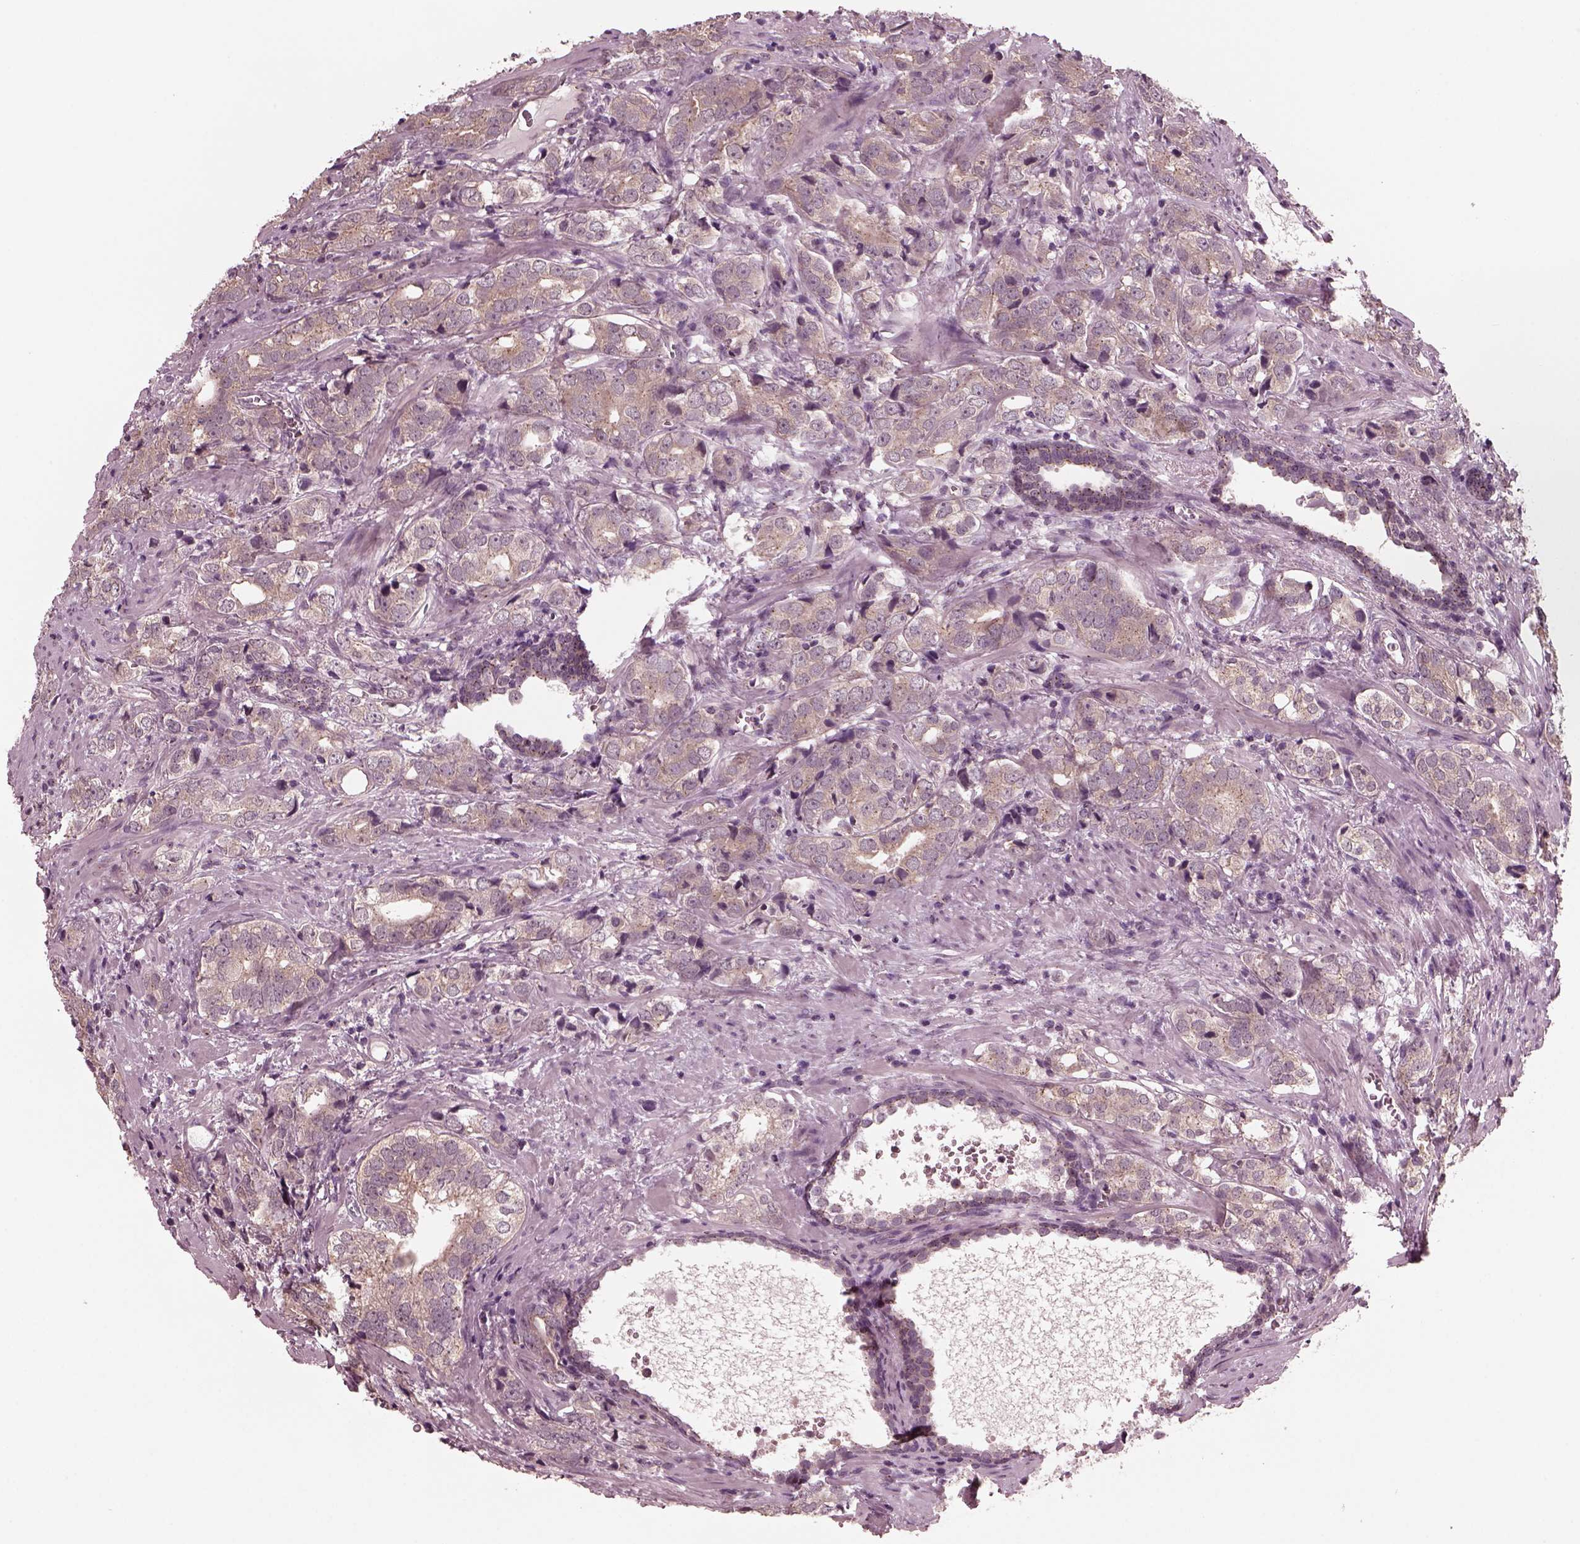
{"staining": {"intensity": "negative", "quantity": "none", "location": "none"}, "tissue": "prostate cancer", "cell_type": "Tumor cells", "image_type": "cancer", "snomed": [{"axis": "morphology", "description": "Adenocarcinoma, NOS"}, {"axis": "topography", "description": "Prostate and seminal vesicle, NOS"}], "caption": "Prostate cancer (adenocarcinoma) was stained to show a protein in brown. There is no significant positivity in tumor cells.", "gene": "SAXO1", "patient": {"sex": "male", "age": 63}}